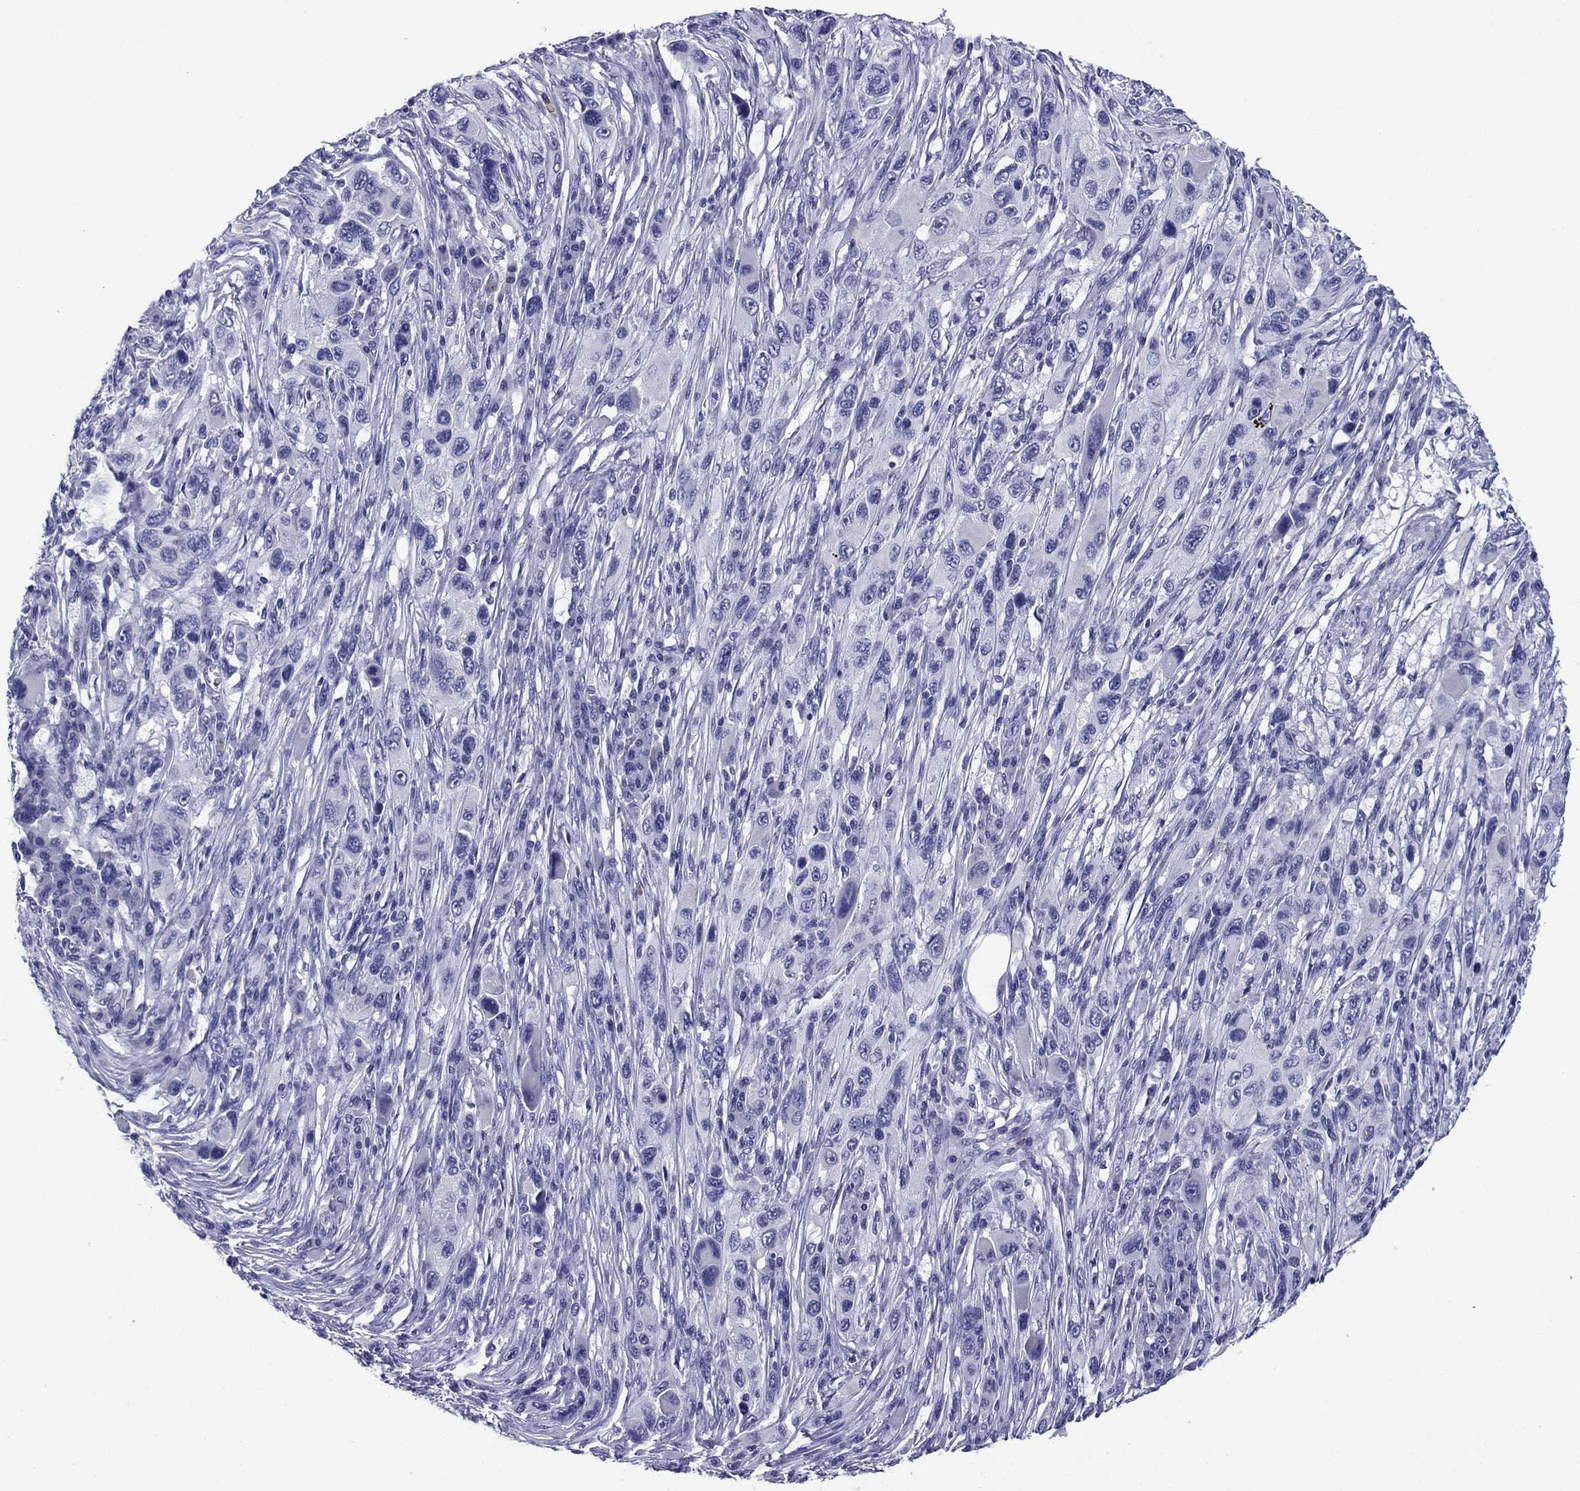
{"staining": {"intensity": "negative", "quantity": "none", "location": "none"}, "tissue": "melanoma", "cell_type": "Tumor cells", "image_type": "cancer", "snomed": [{"axis": "morphology", "description": "Malignant melanoma, NOS"}, {"axis": "topography", "description": "Skin"}], "caption": "The micrograph shows no significant positivity in tumor cells of melanoma. (DAB IHC visualized using brightfield microscopy, high magnification).", "gene": "HAO1", "patient": {"sex": "male", "age": 53}}